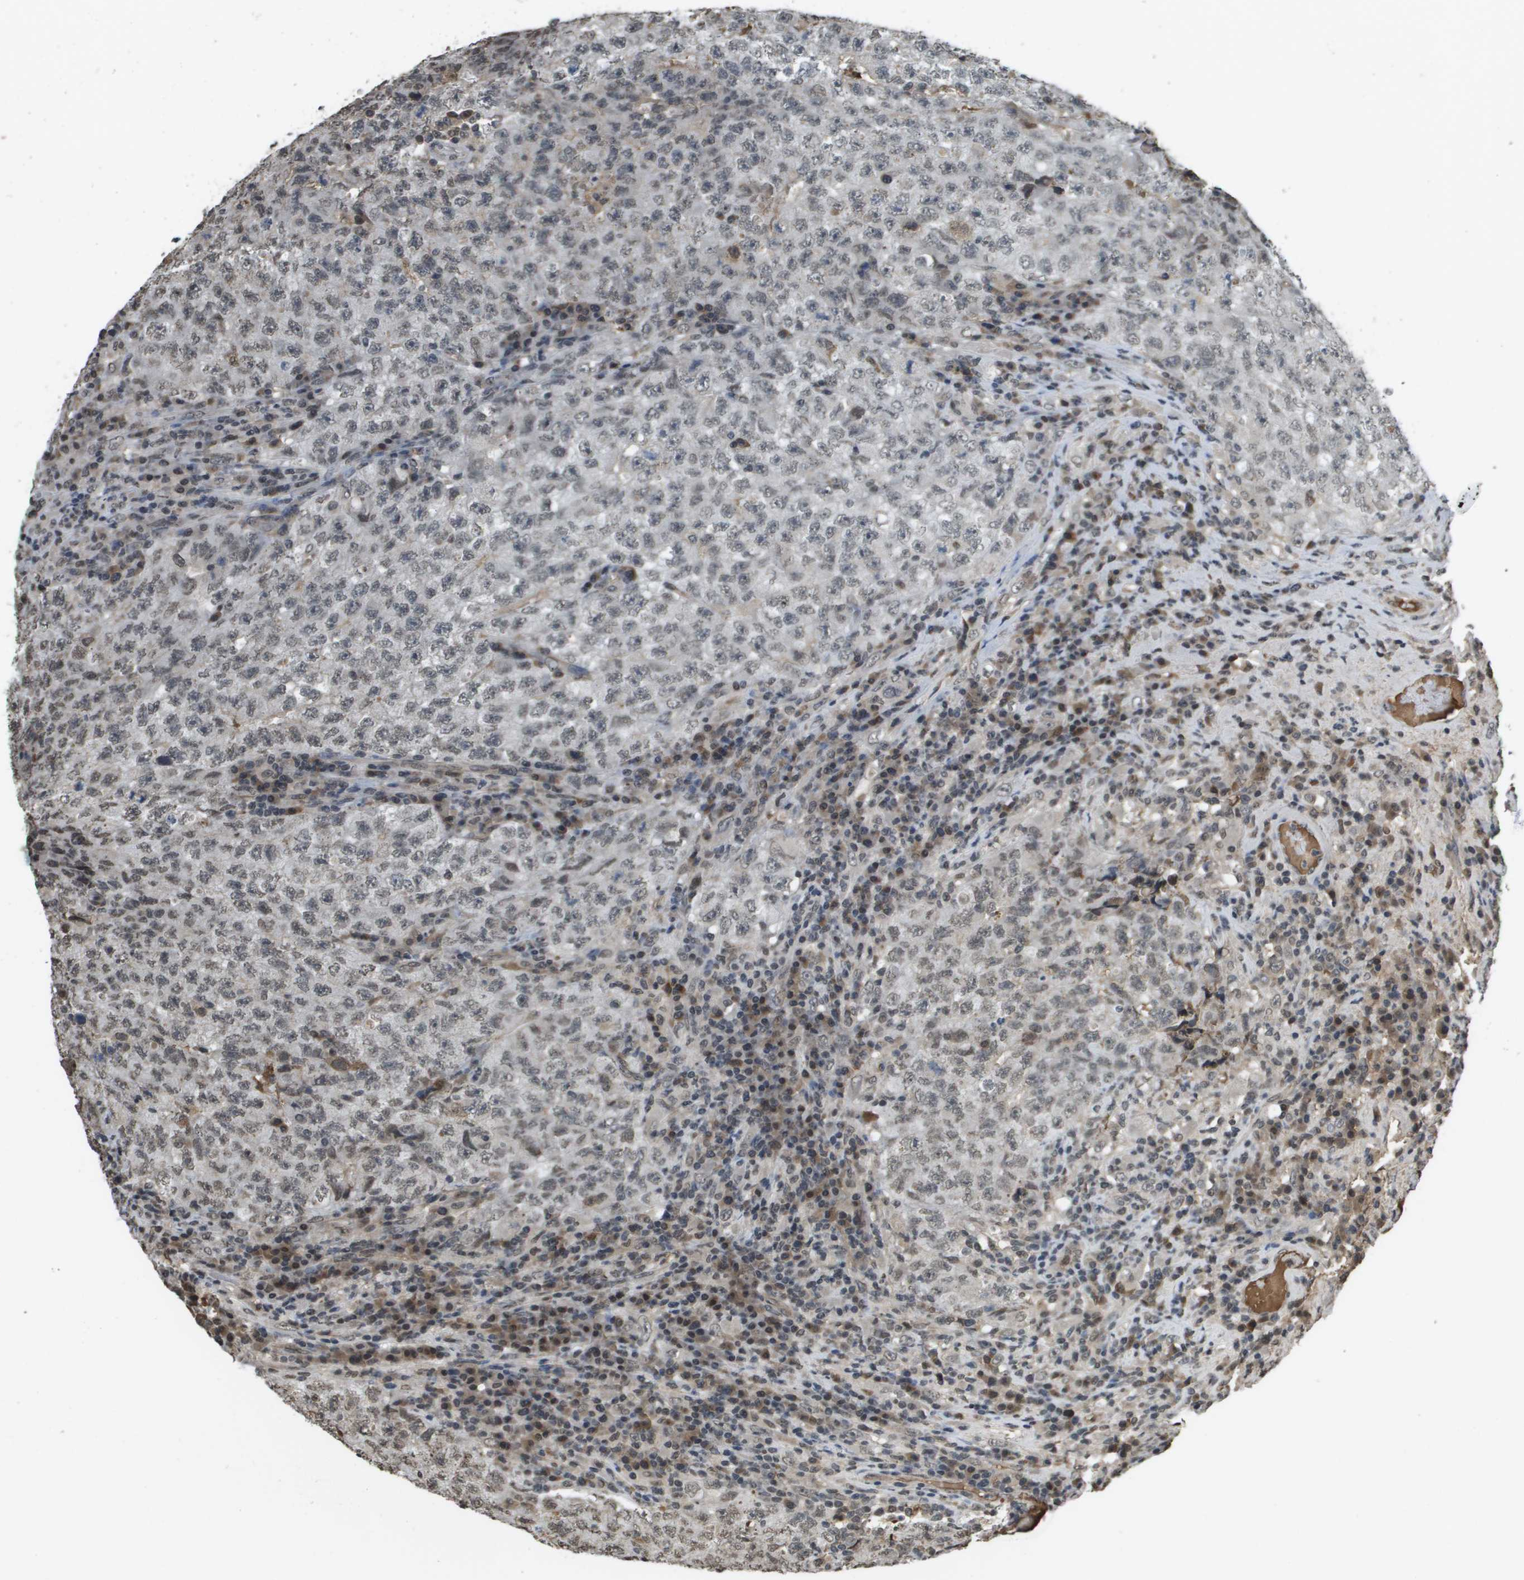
{"staining": {"intensity": "weak", "quantity": "25%-75%", "location": "nuclear"}, "tissue": "testis cancer", "cell_type": "Tumor cells", "image_type": "cancer", "snomed": [{"axis": "morphology", "description": "Necrosis, NOS"}, {"axis": "morphology", "description": "Carcinoma, Embryonal, NOS"}, {"axis": "topography", "description": "Testis"}], "caption": "This image shows IHC staining of testis cancer, with low weak nuclear positivity in about 25%-75% of tumor cells.", "gene": "NDRG2", "patient": {"sex": "male", "age": 19}}